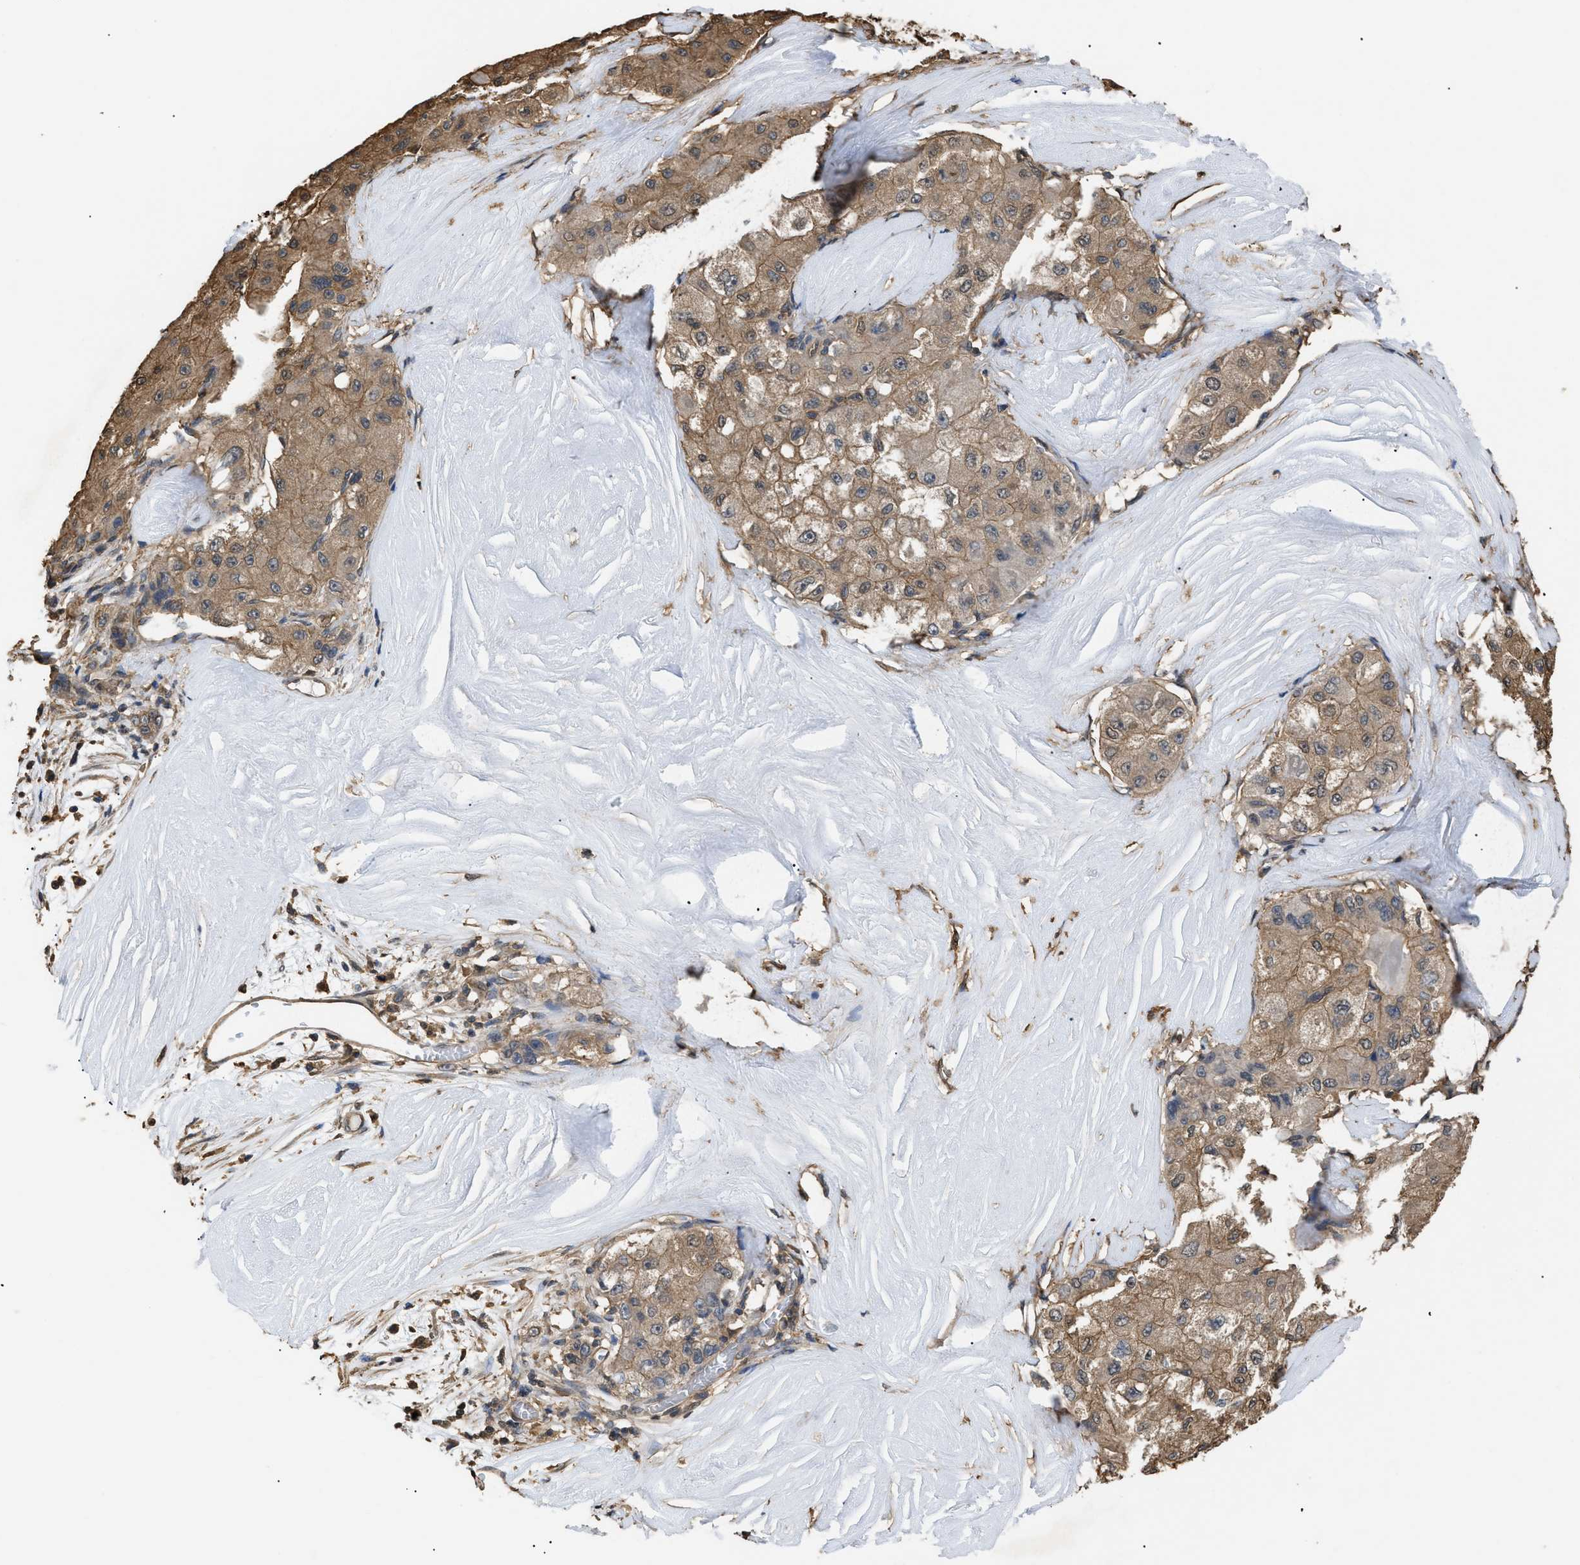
{"staining": {"intensity": "moderate", "quantity": ">75%", "location": "cytoplasmic/membranous"}, "tissue": "liver cancer", "cell_type": "Tumor cells", "image_type": "cancer", "snomed": [{"axis": "morphology", "description": "Carcinoma, Hepatocellular, NOS"}, {"axis": "topography", "description": "Liver"}], "caption": "Liver cancer (hepatocellular carcinoma) stained for a protein (brown) shows moderate cytoplasmic/membranous positive positivity in approximately >75% of tumor cells.", "gene": "CALM1", "patient": {"sex": "male", "age": 80}}